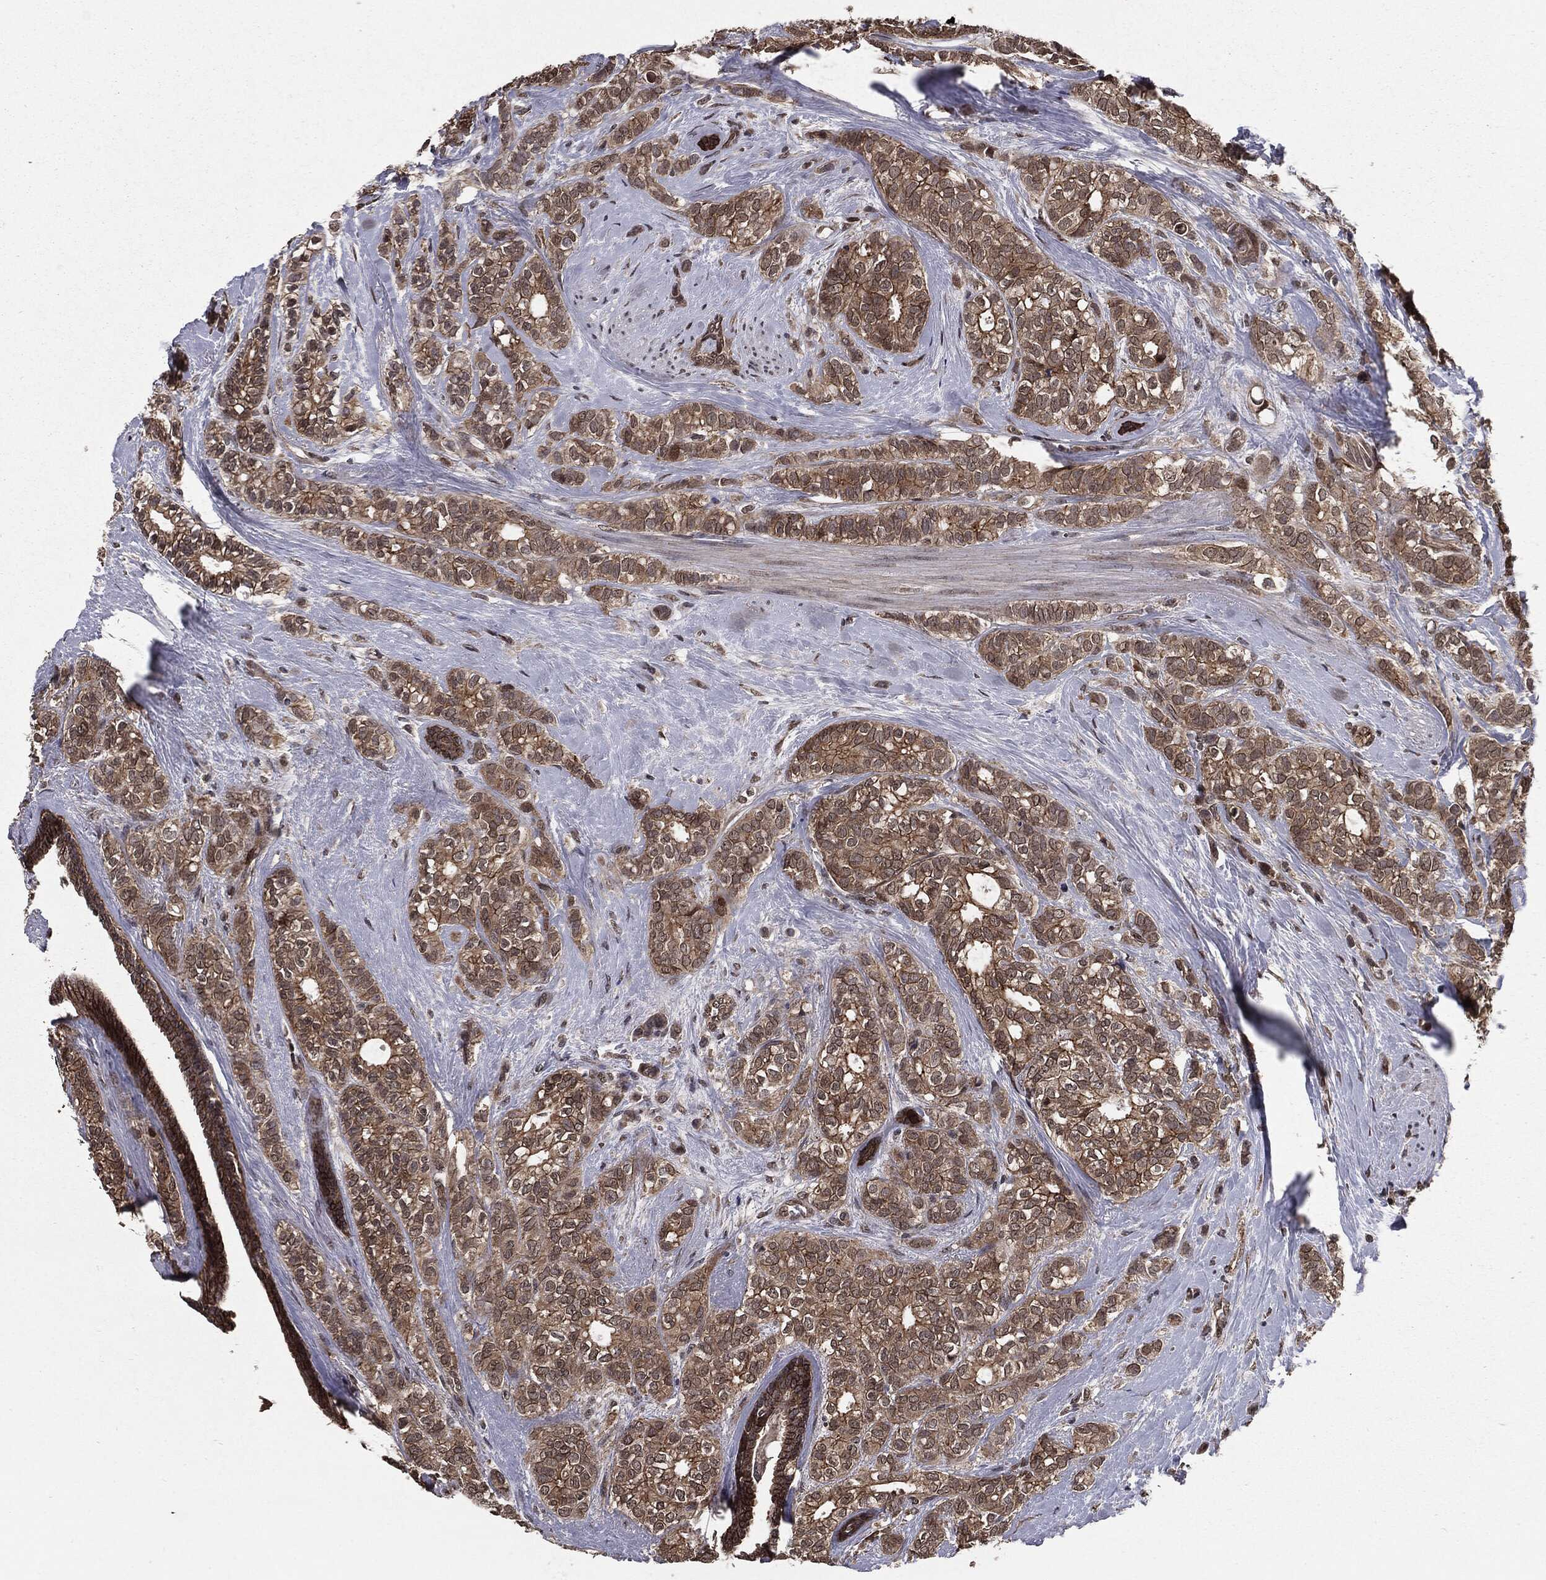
{"staining": {"intensity": "moderate", "quantity": ">75%", "location": "cytoplasmic/membranous"}, "tissue": "breast cancer", "cell_type": "Tumor cells", "image_type": "cancer", "snomed": [{"axis": "morphology", "description": "Duct carcinoma"}, {"axis": "topography", "description": "Breast"}], "caption": "An immunohistochemistry photomicrograph of tumor tissue is shown. Protein staining in brown highlights moderate cytoplasmic/membranous positivity in breast infiltrating ductal carcinoma within tumor cells.", "gene": "PTPA", "patient": {"sex": "female", "age": 71}}